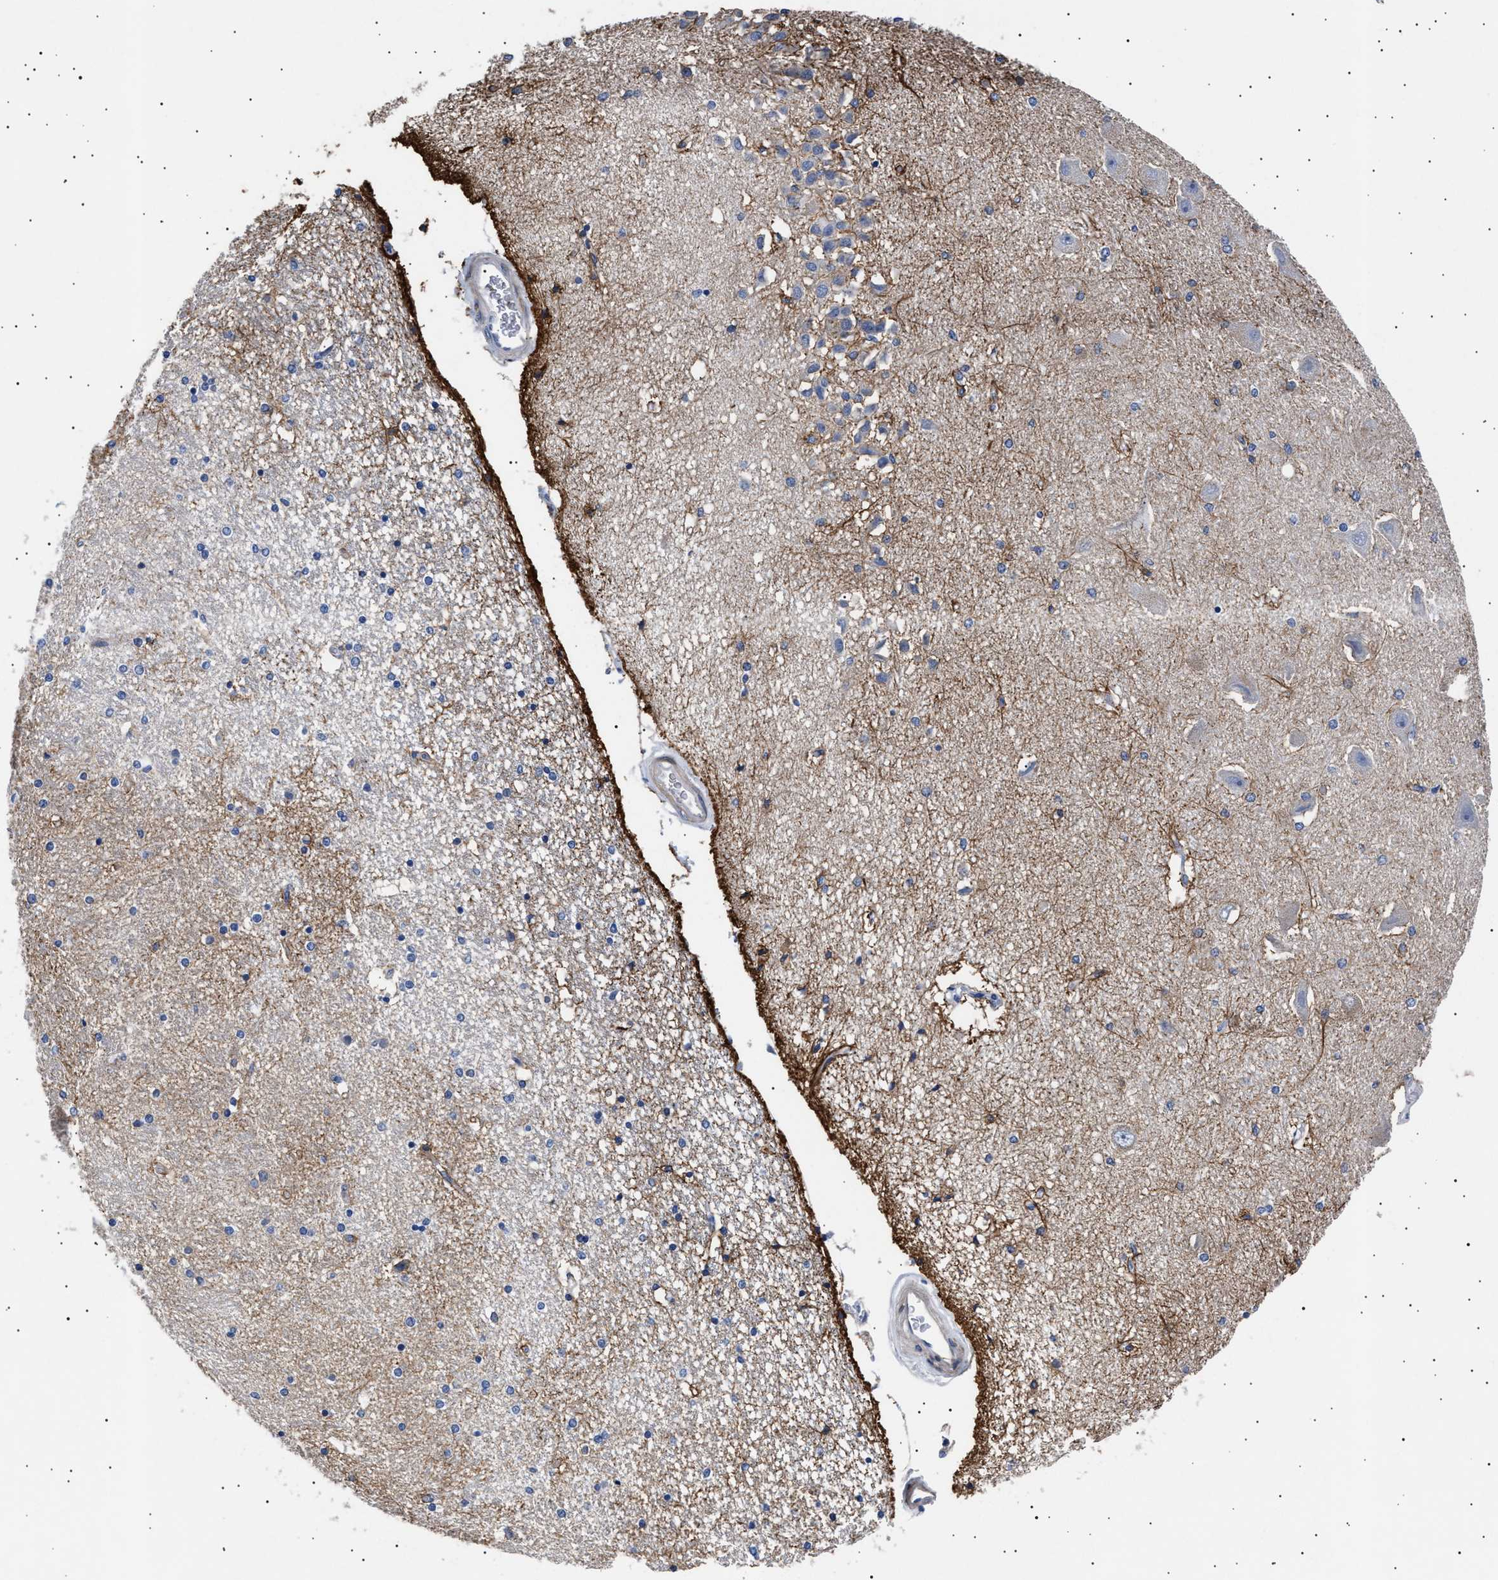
{"staining": {"intensity": "negative", "quantity": "none", "location": "none"}, "tissue": "hippocampus", "cell_type": "Glial cells", "image_type": "normal", "snomed": [{"axis": "morphology", "description": "Normal tissue, NOS"}, {"axis": "topography", "description": "Hippocampus"}], "caption": "Immunohistochemical staining of normal hippocampus displays no significant staining in glial cells.", "gene": "HEMGN", "patient": {"sex": "female", "age": 54}}